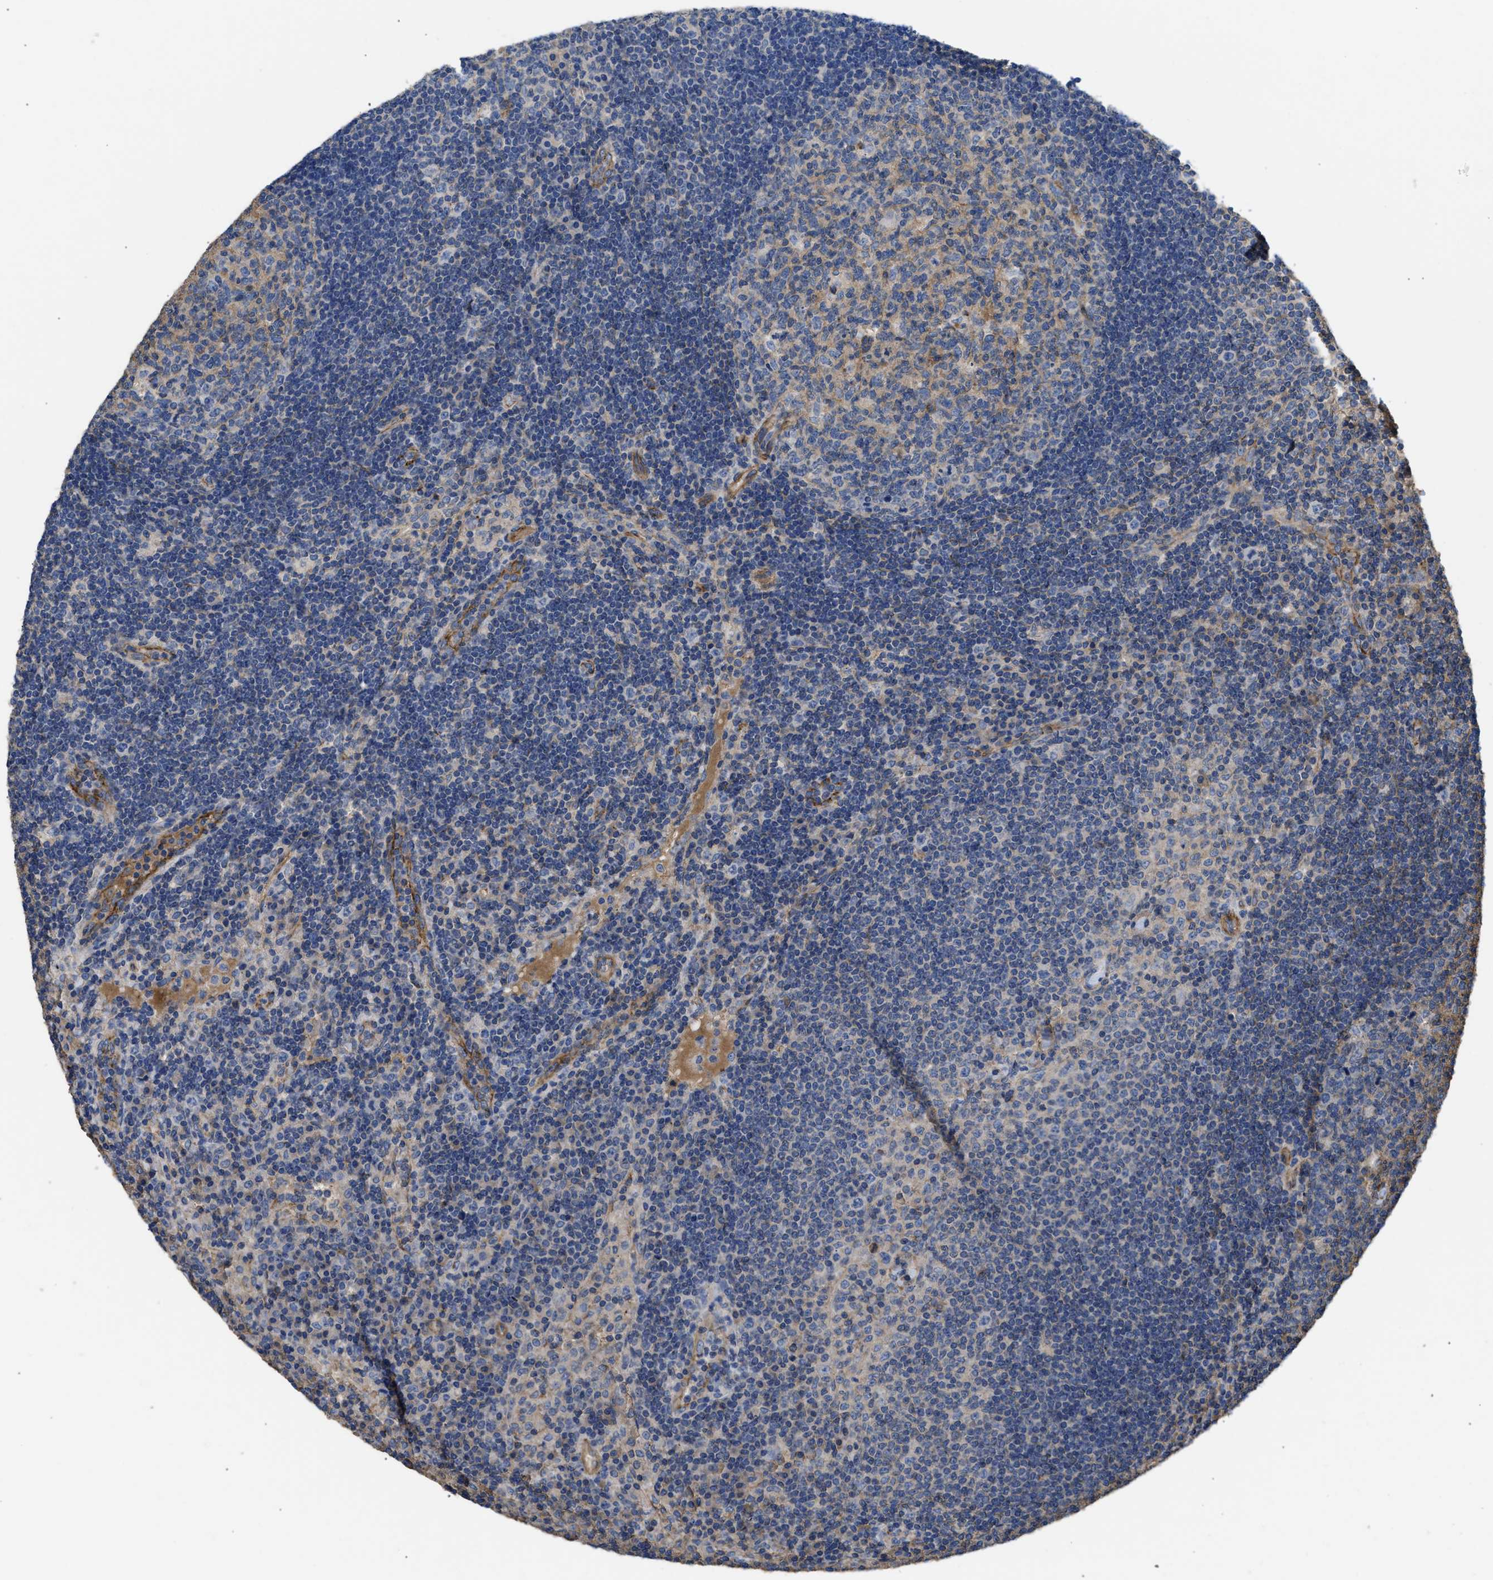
{"staining": {"intensity": "weak", "quantity": "25%-75%", "location": "cytoplasmic/membranous"}, "tissue": "lymph node", "cell_type": "Germinal center cells", "image_type": "normal", "snomed": [{"axis": "morphology", "description": "Normal tissue, NOS"}, {"axis": "topography", "description": "Lymph node"}], "caption": "Immunohistochemistry staining of unremarkable lymph node, which shows low levels of weak cytoplasmic/membranous expression in approximately 25%-75% of germinal center cells indicating weak cytoplasmic/membranous protein expression. The staining was performed using DAB (brown) for protein detection and nuclei were counterstained in hematoxylin (blue).", "gene": "USP4", "patient": {"sex": "female", "age": 53}}